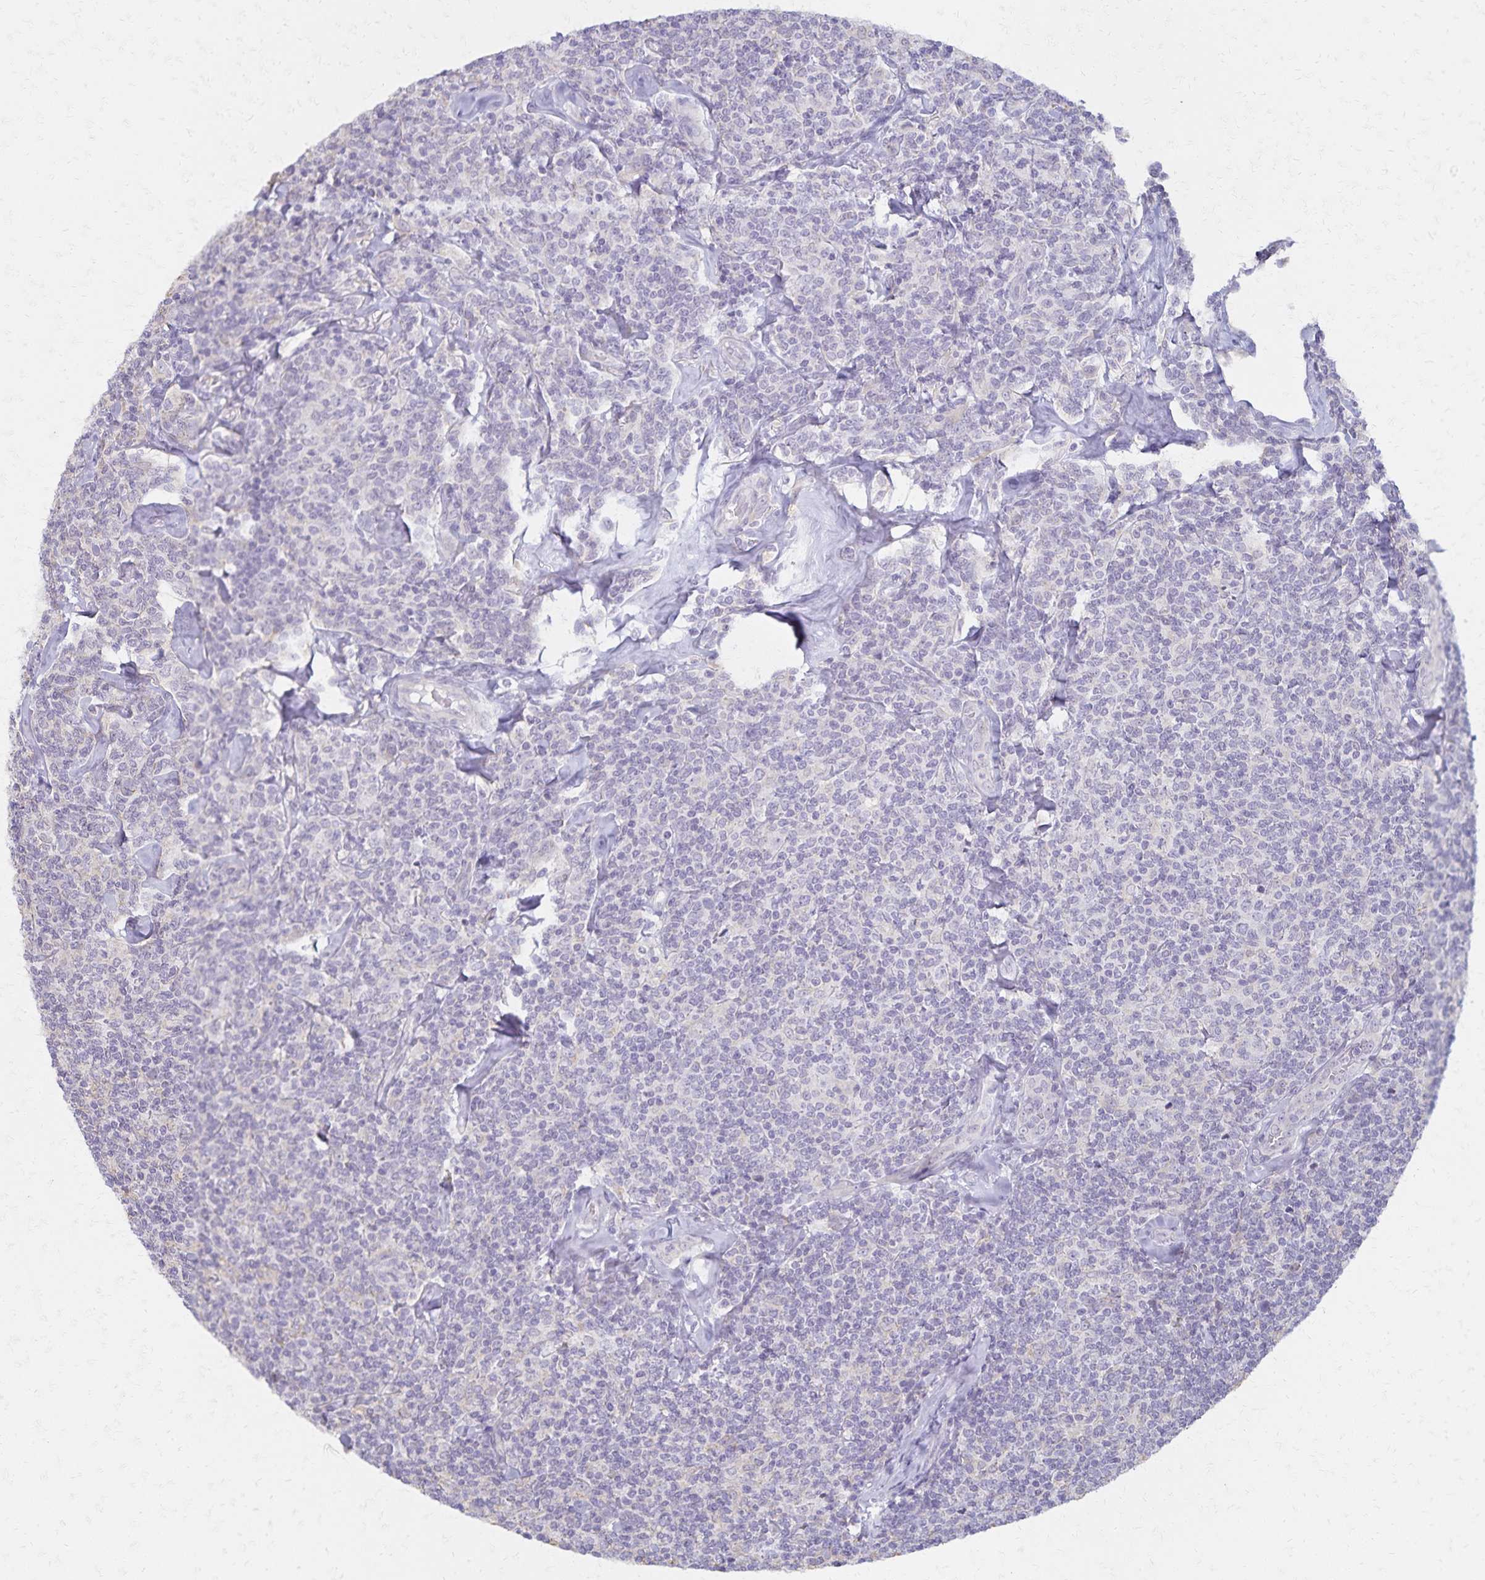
{"staining": {"intensity": "negative", "quantity": "none", "location": "none"}, "tissue": "lymphoma", "cell_type": "Tumor cells", "image_type": "cancer", "snomed": [{"axis": "morphology", "description": "Malignant lymphoma, non-Hodgkin's type, Low grade"}, {"axis": "topography", "description": "Lymph node"}], "caption": "IHC of human malignant lymphoma, non-Hodgkin's type (low-grade) demonstrates no positivity in tumor cells.", "gene": "KISS1", "patient": {"sex": "female", "age": 56}}